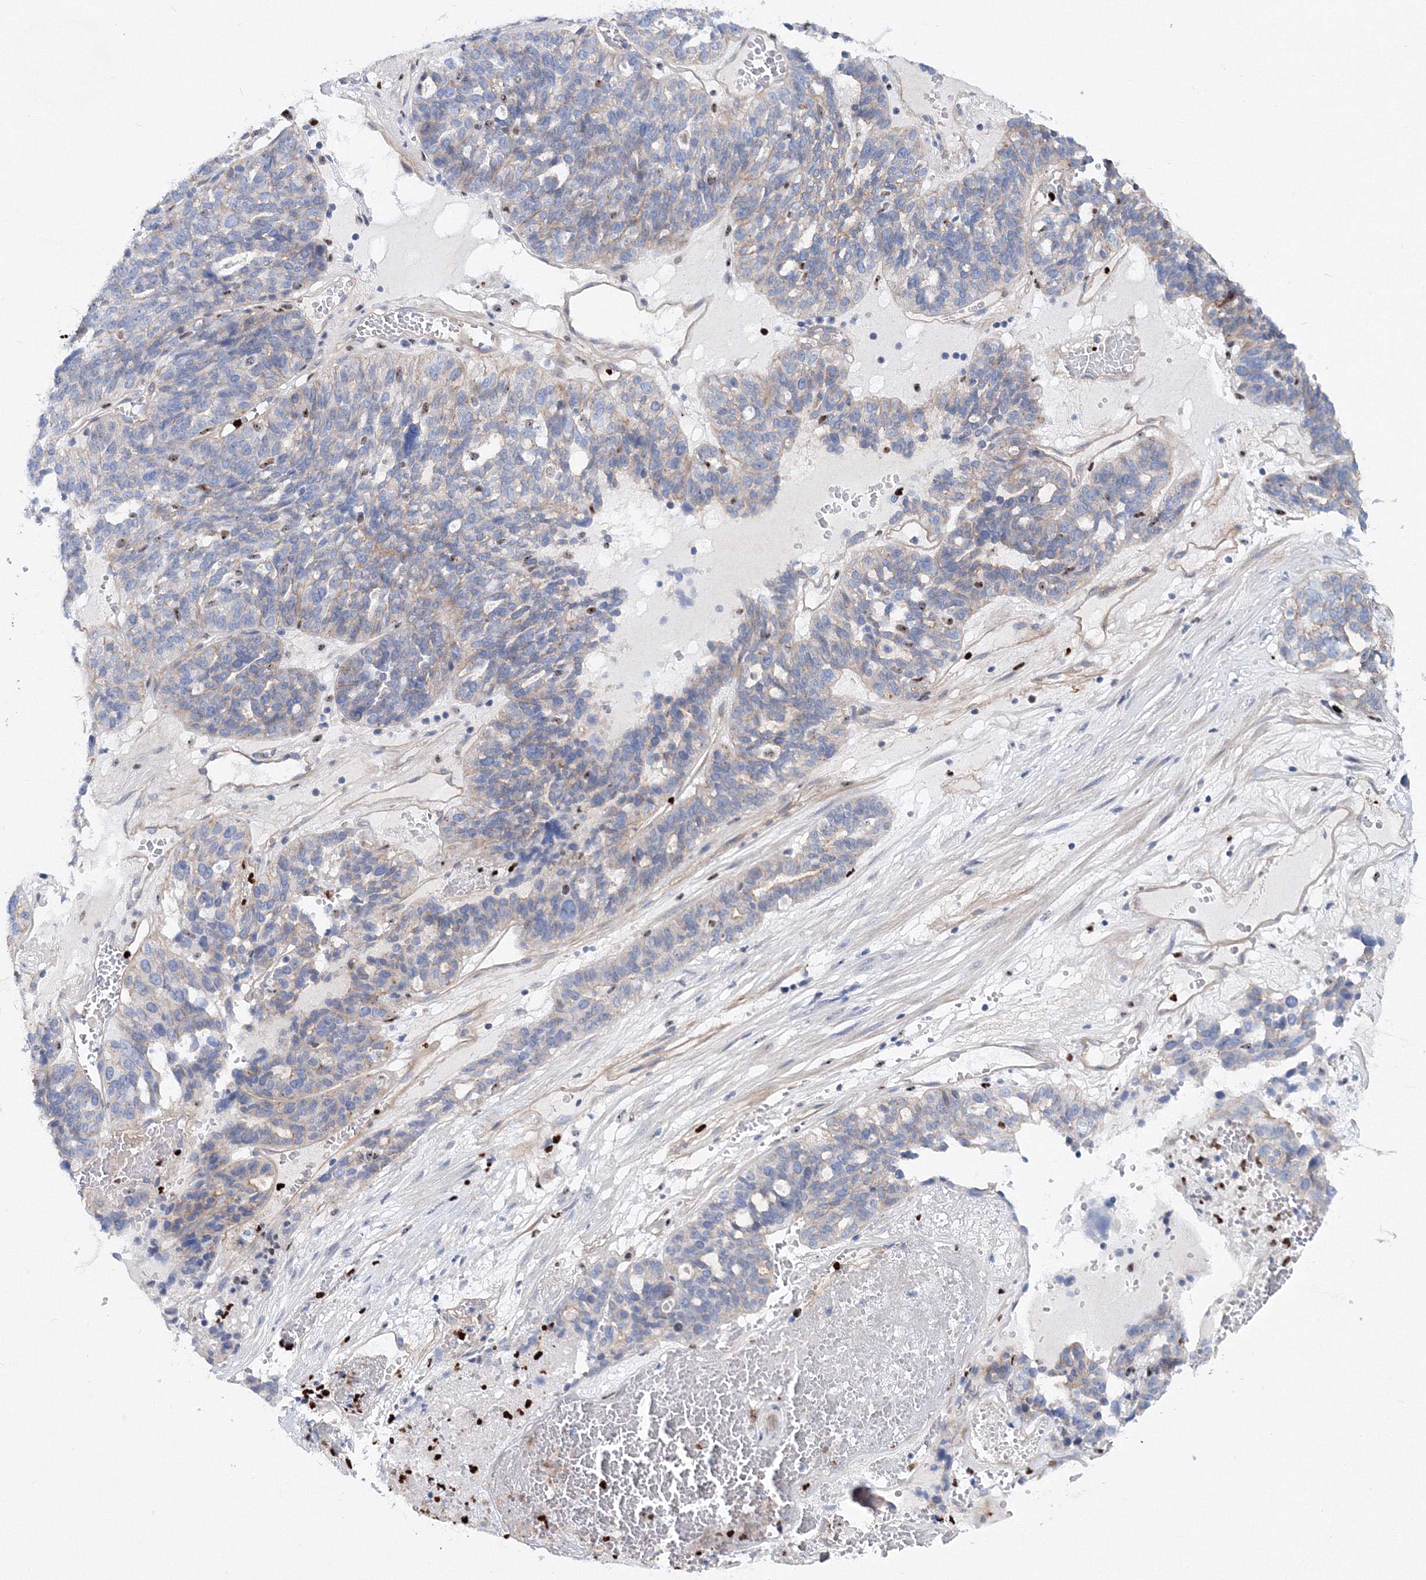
{"staining": {"intensity": "negative", "quantity": "none", "location": "none"}, "tissue": "ovarian cancer", "cell_type": "Tumor cells", "image_type": "cancer", "snomed": [{"axis": "morphology", "description": "Cystadenocarcinoma, serous, NOS"}, {"axis": "topography", "description": "Ovary"}], "caption": "Immunohistochemical staining of human ovarian cancer displays no significant positivity in tumor cells. The staining is performed using DAB (3,3'-diaminobenzidine) brown chromogen with nuclei counter-stained in using hematoxylin.", "gene": "C11orf52", "patient": {"sex": "female", "age": 59}}